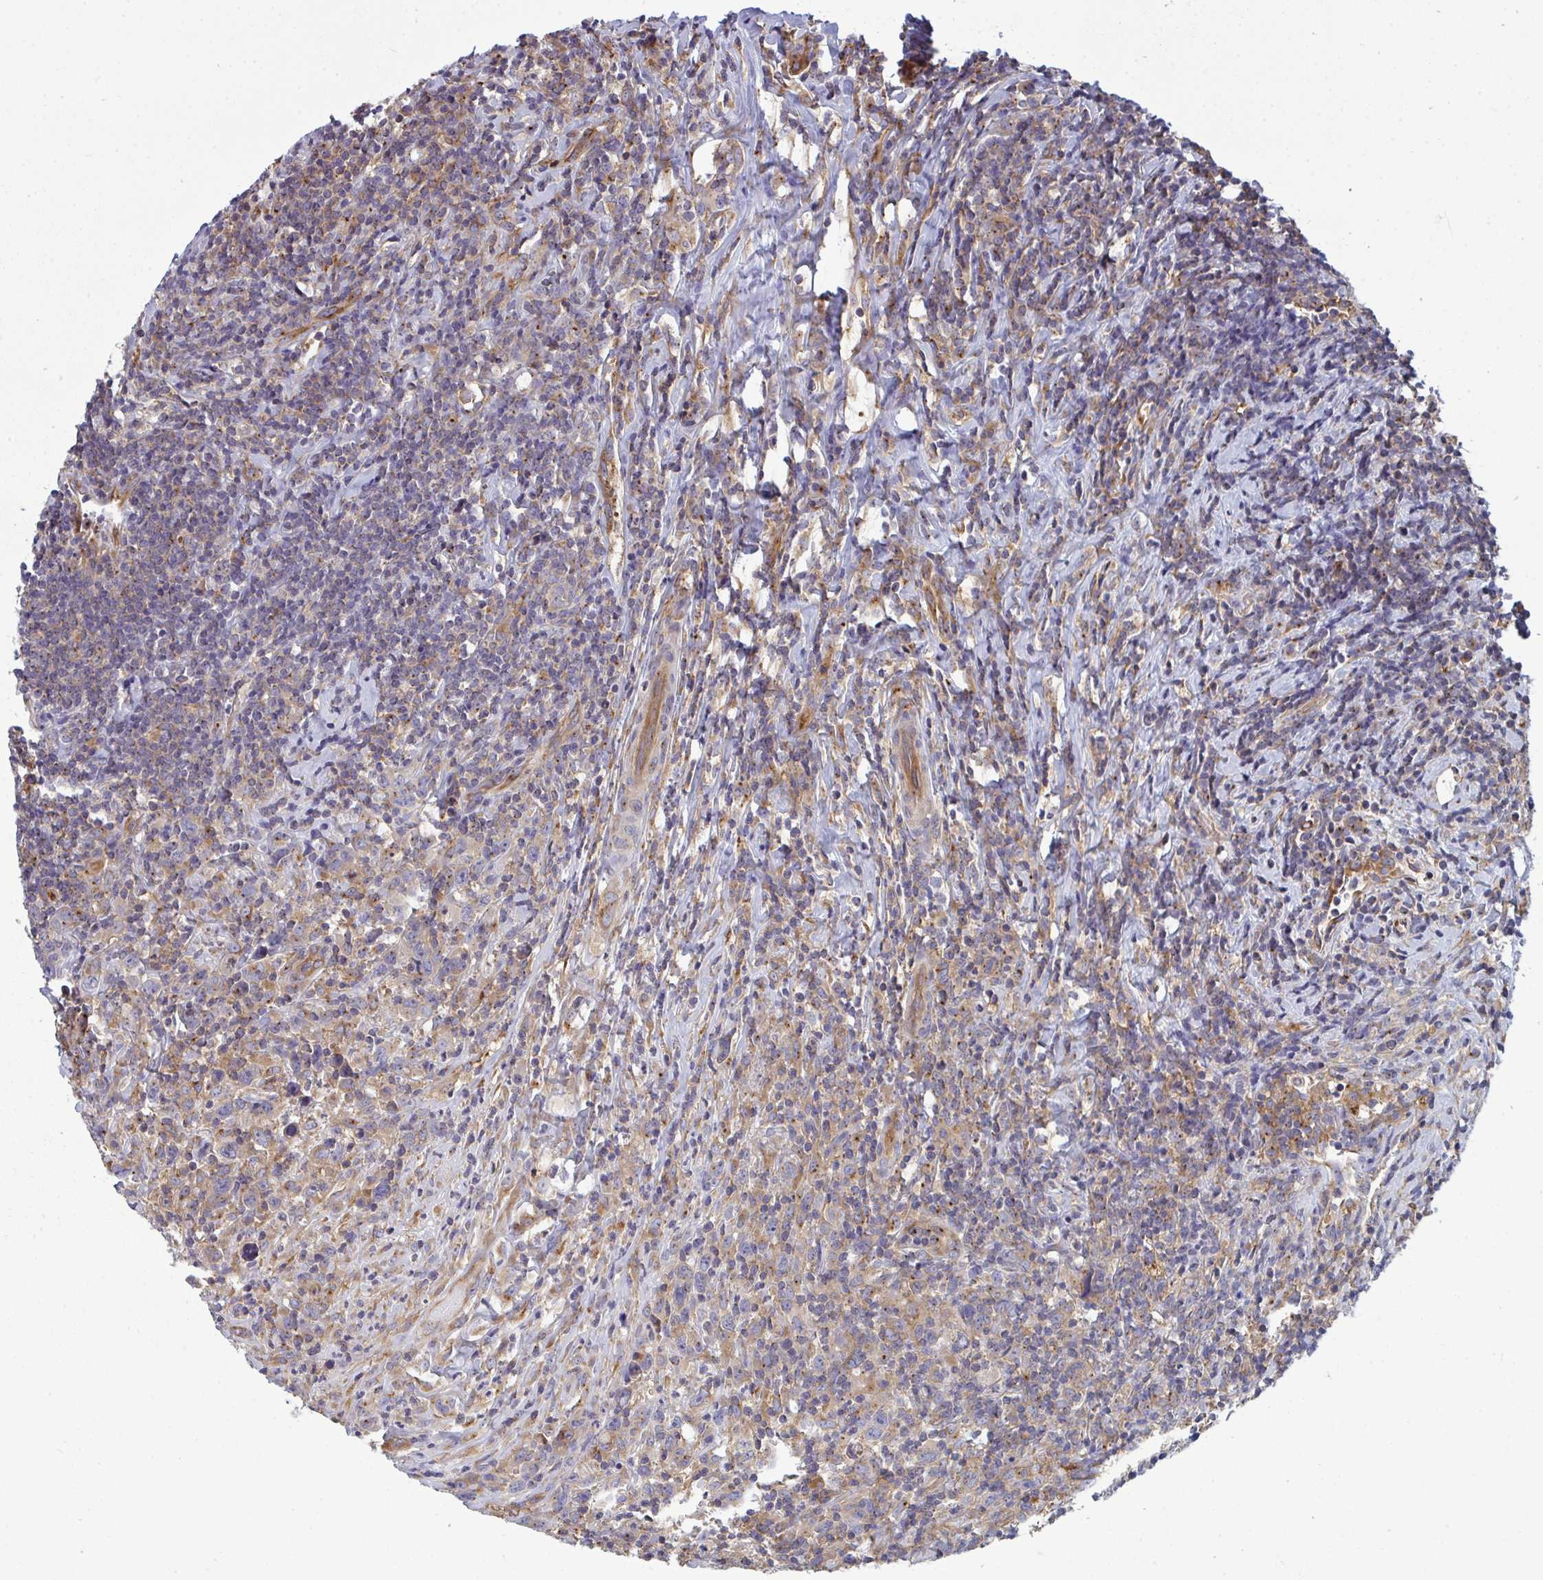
{"staining": {"intensity": "weak", "quantity": "25%-75%", "location": "cytoplasmic/membranous"}, "tissue": "lymphoma", "cell_type": "Tumor cells", "image_type": "cancer", "snomed": [{"axis": "morphology", "description": "Hodgkin's disease, NOS"}, {"axis": "topography", "description": "Lymph node"}], "caption": "Weak cytoplasmic/membranous protein expression is identified in approximately 25%-75% of tumor cells in lymphoma.", "gene": "DYNC1I2", "patient": {"sex": "female", "age": 18}}